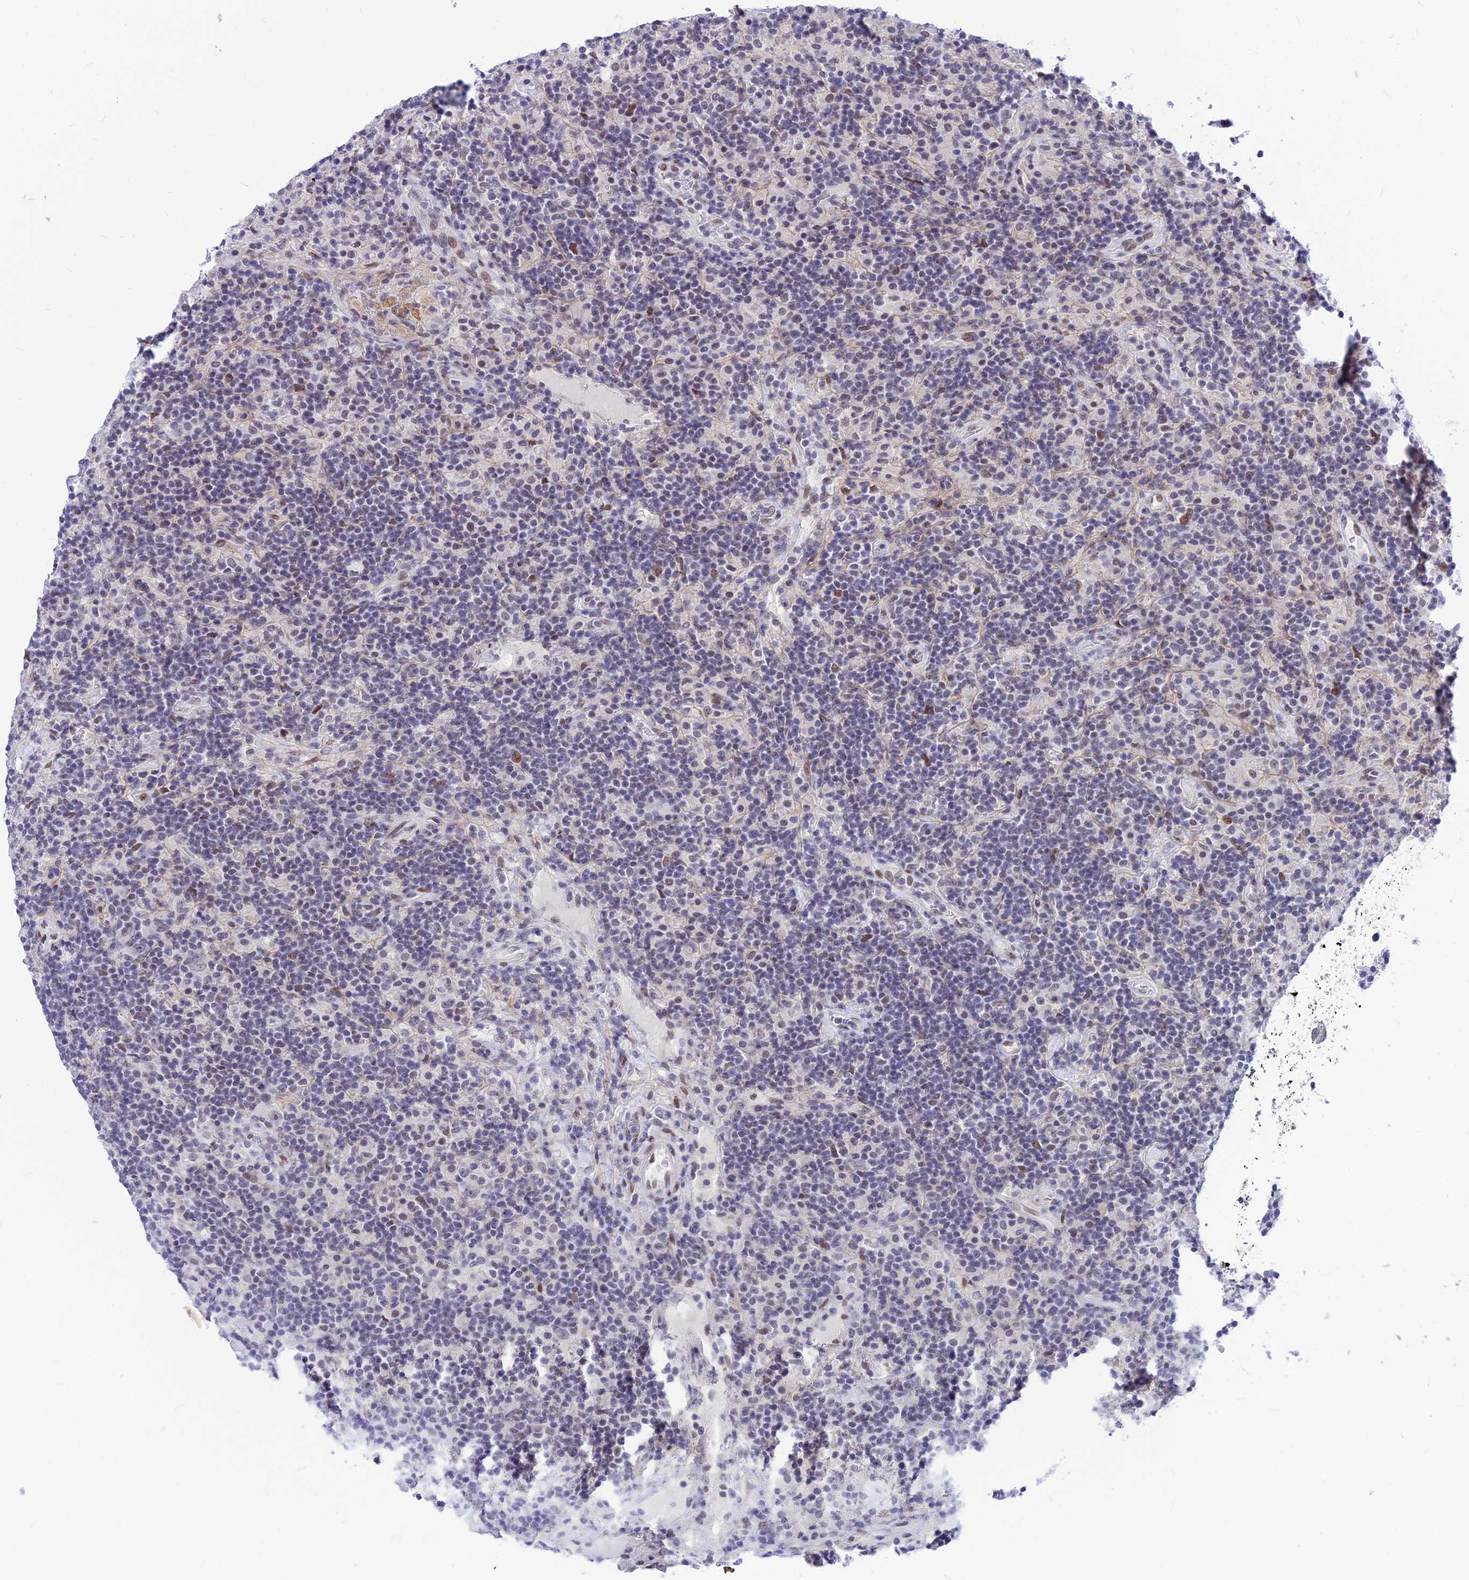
{"staining": {"intensity": "moderate", "quantity": "25%-75%", "location": "nuclear"}, "tissue": "lymphoma", "cell_type": "Tumor cells", "image_type": "cancer", "snomed": [{"axis": "morphology", "description": "Hodgkin's disease, NOS"}, {"axis": "topography", "description": "Lymph node"}], "caption": "Immunohistochemical staining of human Hodgkin's disease demonstrates medium levels of moderate nuclear protein expression in approximately 25%-75% of tumor cells.", "gene": "KCTD13", "patient": {"sex": "male", "age": 70}}